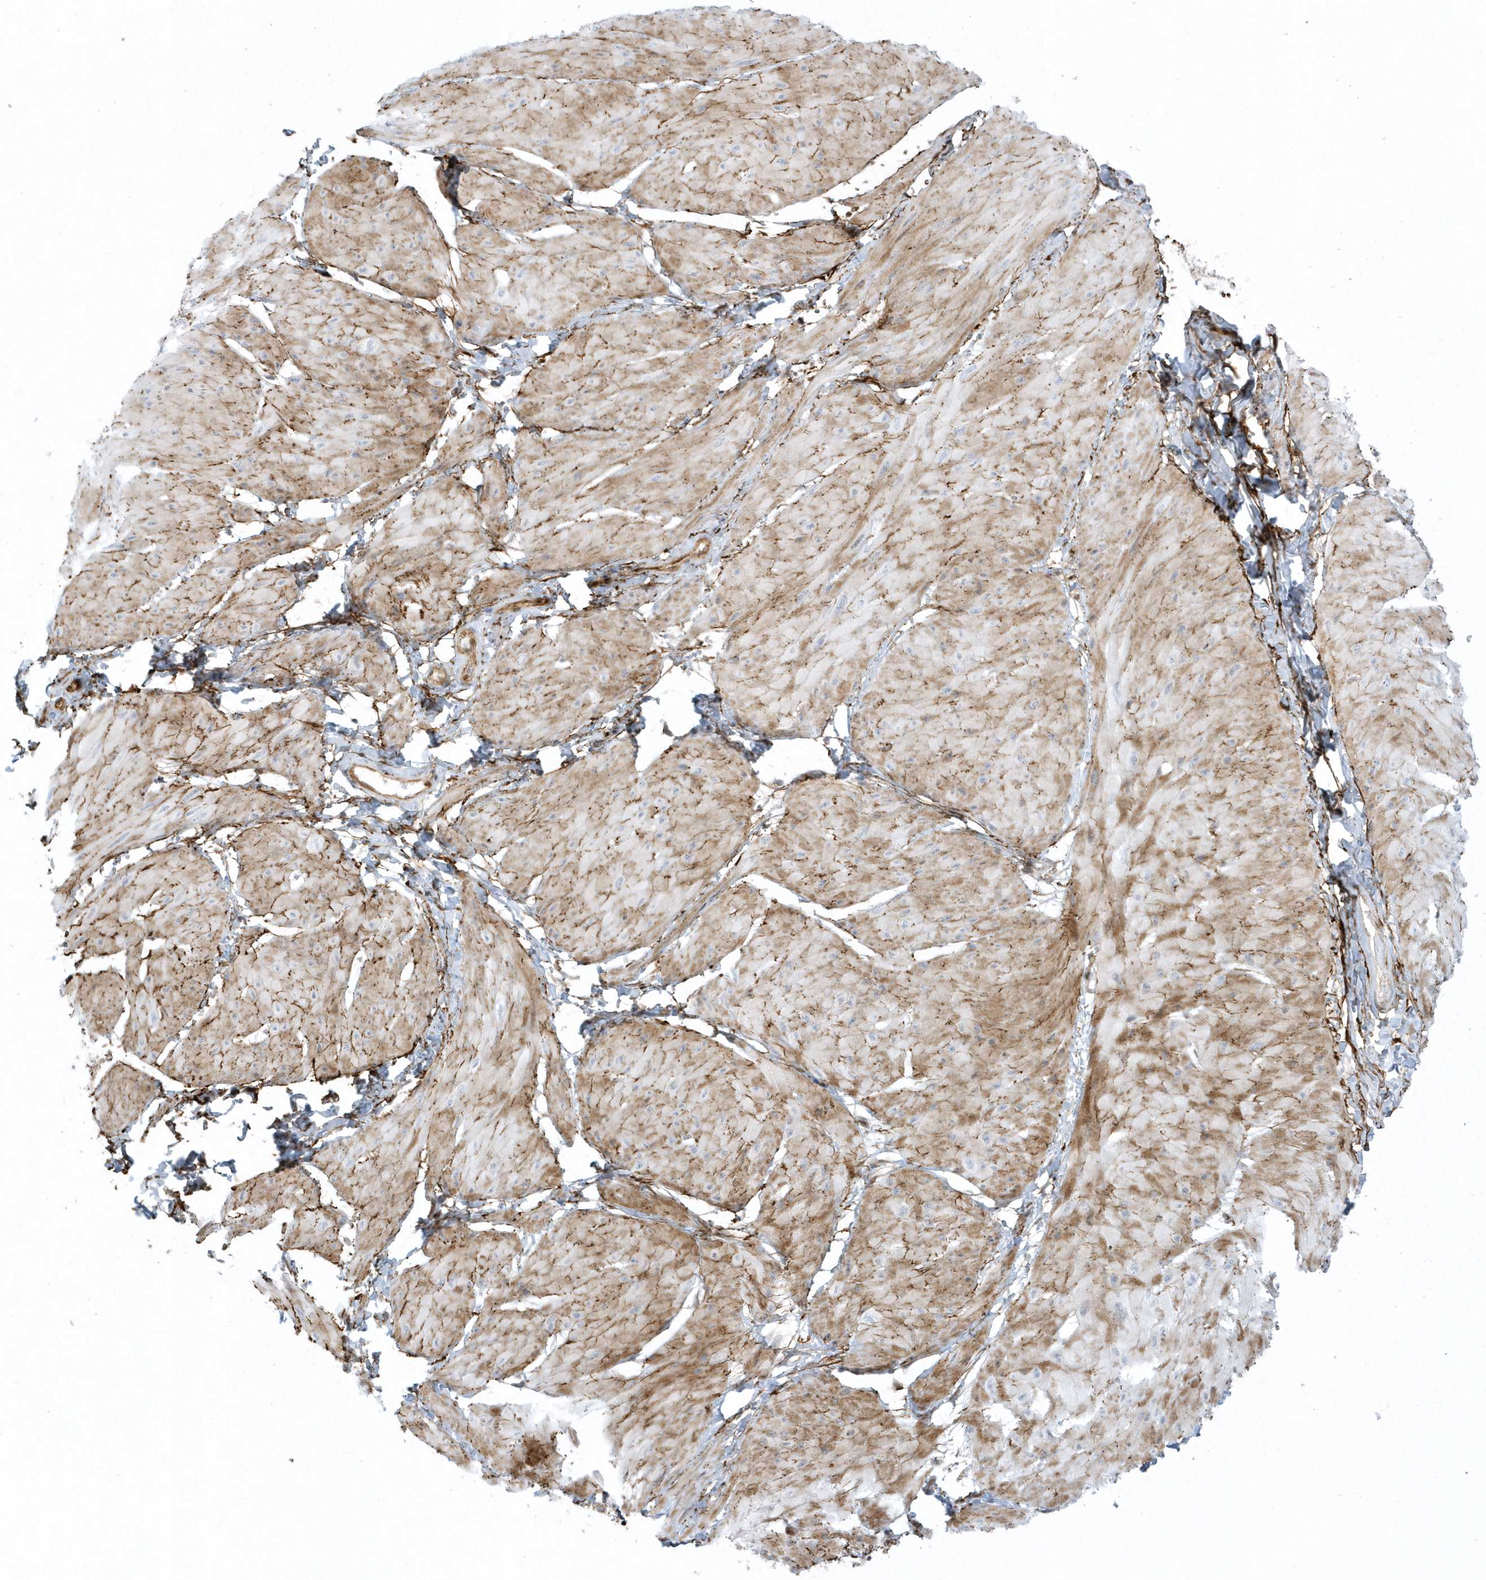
{"staining": {"intensity": "moderate", "quantity": ">75%", "location": "cytoplasmic/membranous"}, "tissue": "smooth muscle", "cell_type": "Smooth muscle cells", "image_type": "normal", "snomed": [{"axis": "morphology", "description": "Urothelial carcinoma, High grade"}, {"axis": "topography", "description": "Urinary bladder"}], "caption": "Immunohistochemical staining of normal smooth muscle shows medium levels of moderate cytoplasmic/membranous staining in approximately >75% of smooth muscle cells.", "gene": "MASP2", "patient": {"sex": "male", "age": 46}}